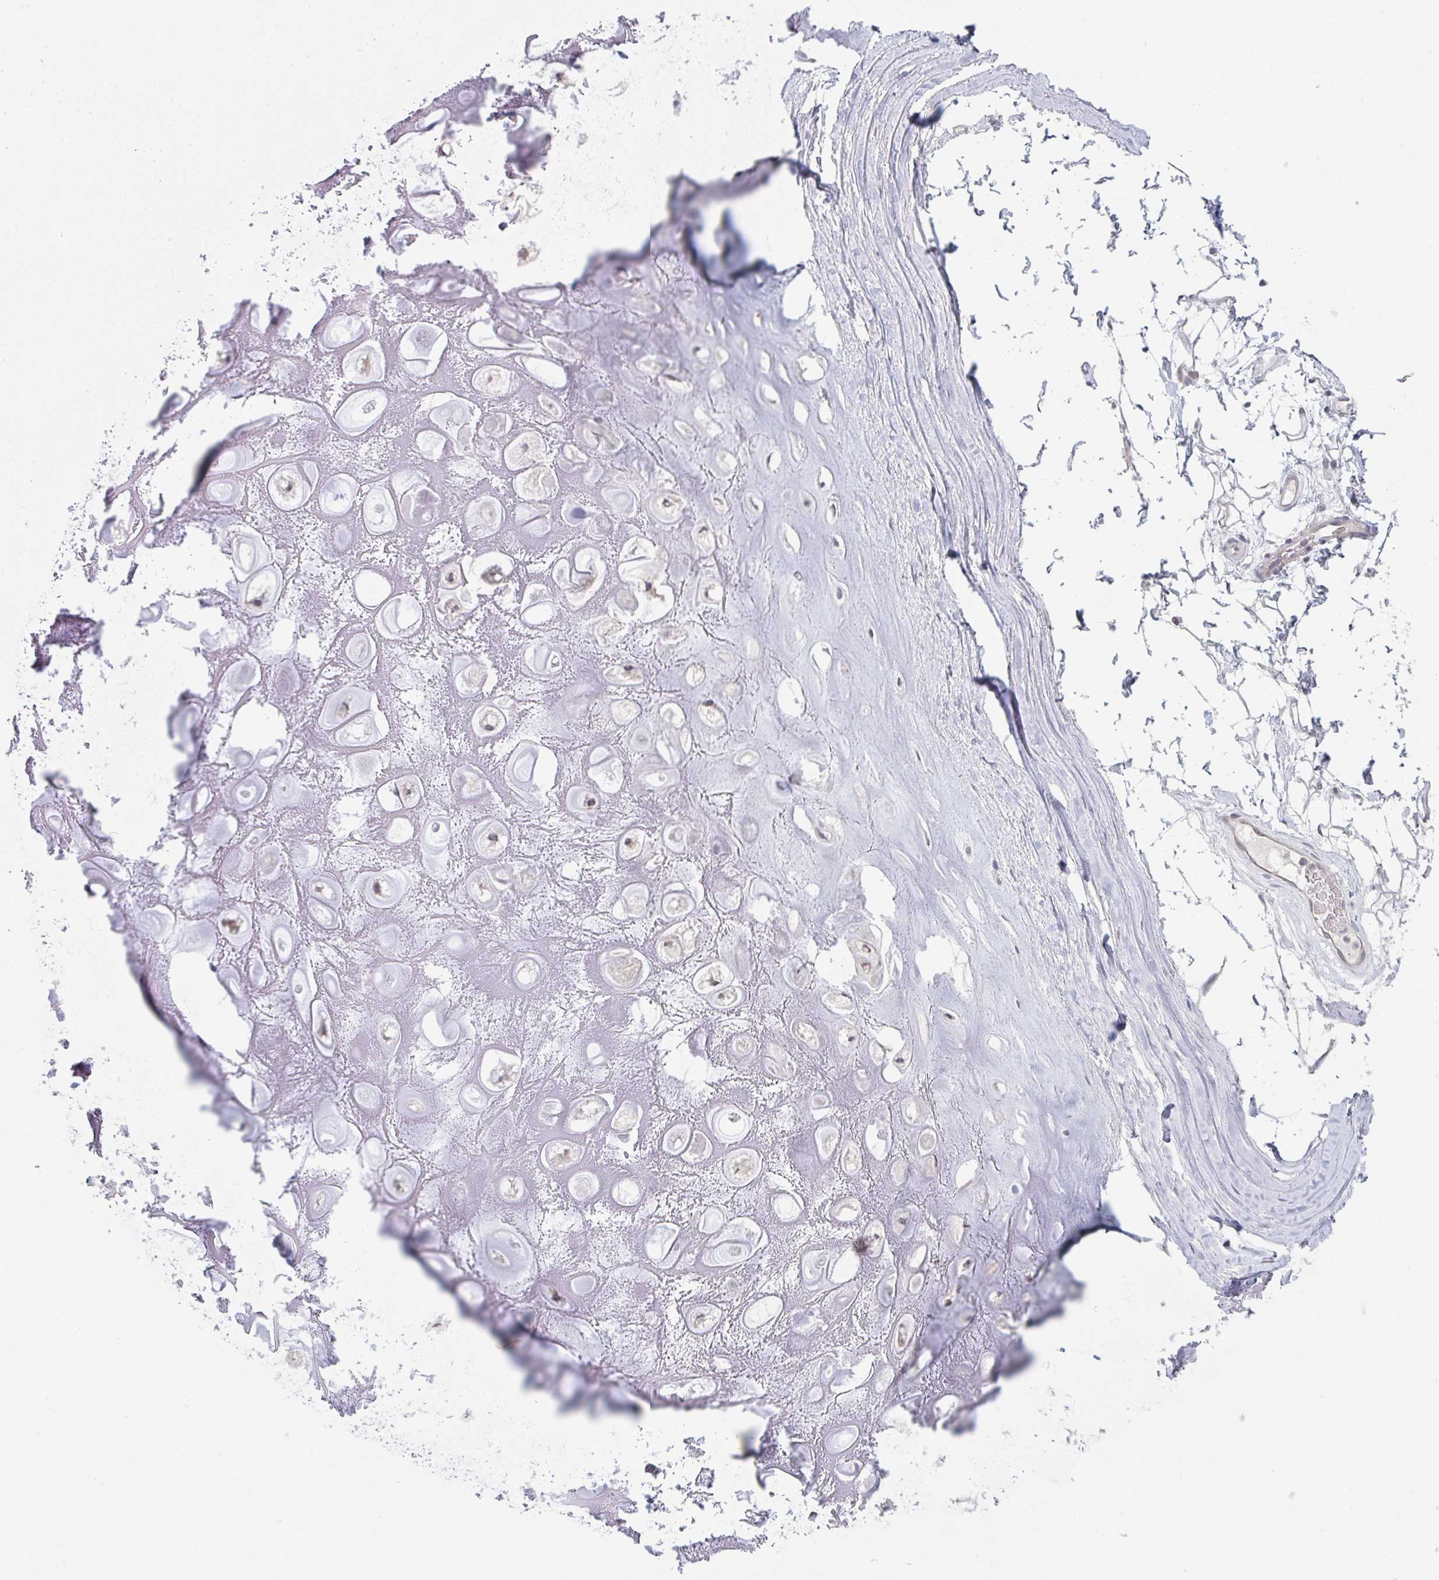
{"staining": {"intensity": "negative", "quantity": "none", "location": "none"}, "tissue": "soft tissue", "cell_type": "Chondrocytes", "image_type": "normal", "snomed": [{"axis": "morphology", "description": "Normal tissue, NOS"}, {"axis": "topography", "description": "Lymph node"}, {"axis": "topography", "description": "Cartilage tissue"}, {"axis": "topography", "description": "Nasopharynx"}], "caption": "The micrograph shows no staining of chondrocytes in normal soft tissue. (DAB immunohistochemistry with hematoxylin counter stain).", "gene": "ZNF214", "patient": {"sex": "male", "age": 63}}